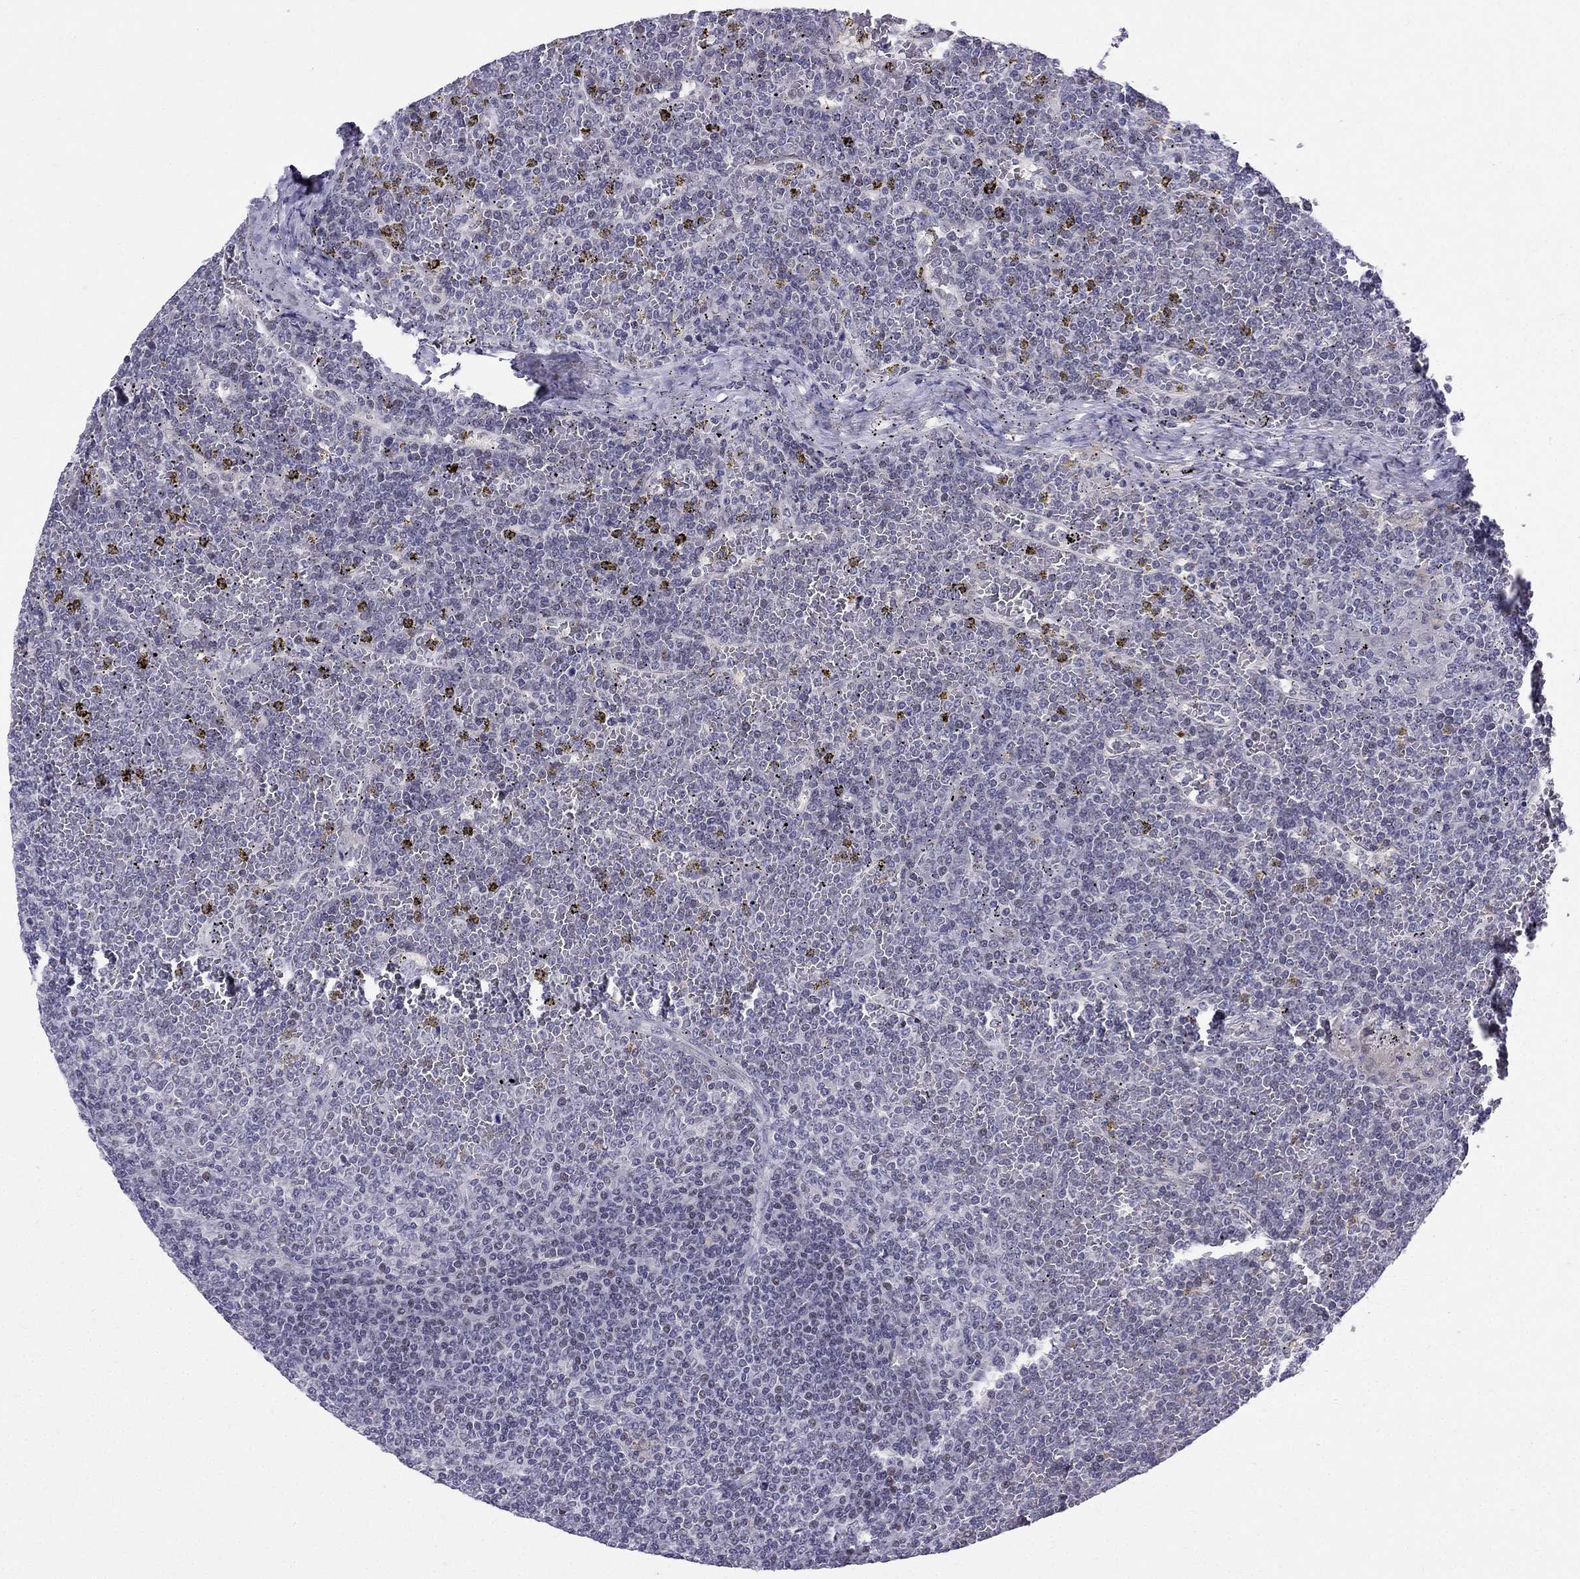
{"staining": {"intensity": "negative", "quantity": "none", "location": "none"}, "tissue": "lymphoma", "cell_type": "Tumor cells", "image_type": "cancer", "snomed": [{"axis": "morphology", "description": "Malignant lymphoma, non-Hodgkin's type, Low grade"}, {"axis": "topography", "description": "Spleen"}], "caption": "The IHC image has no significant staining in tumor cells of lymphoma tissue.", "gene": "BAG5", "patient": {"sex": "female", "age": 19}}